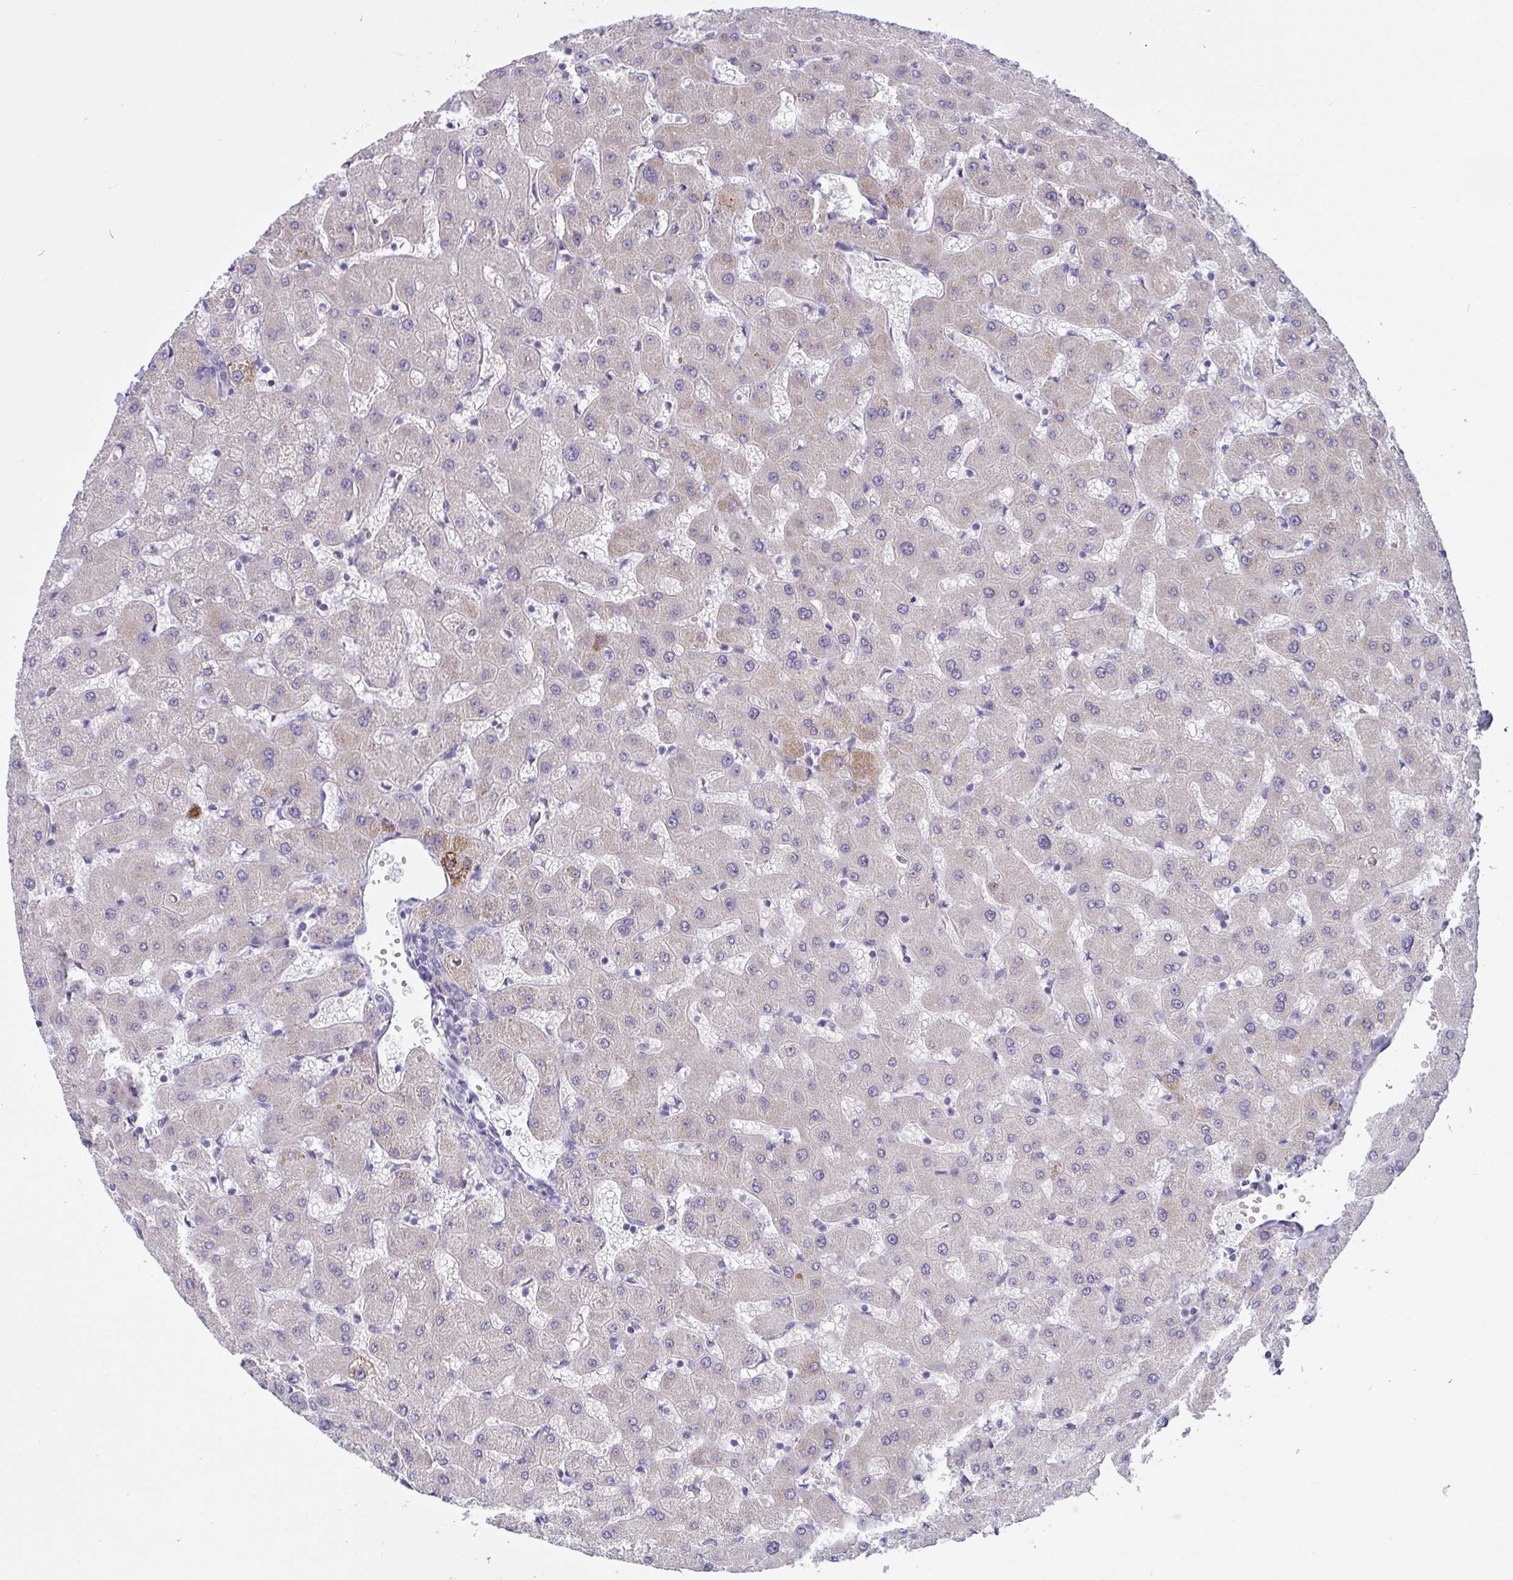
{"staining": {"intensity": "negative", "quantity": "none", "location": "none"}, "tissue": "liver", "cell_type": "Cholangiocytes", "image_type": "normal", "snomed": [{"axis": "morphology", "description": "Normal tissue, NOS"}, {"axis": "topography", "description": "Liver"}], "caption": "This is a image of IHC staining of benign liver, which shows no staining in cholangiocytes. (DAB immunohistochemistry with hematoxylin counter stain).", "gene": "SEMA6B", "patient": {"sex": "female", "age": 63}}